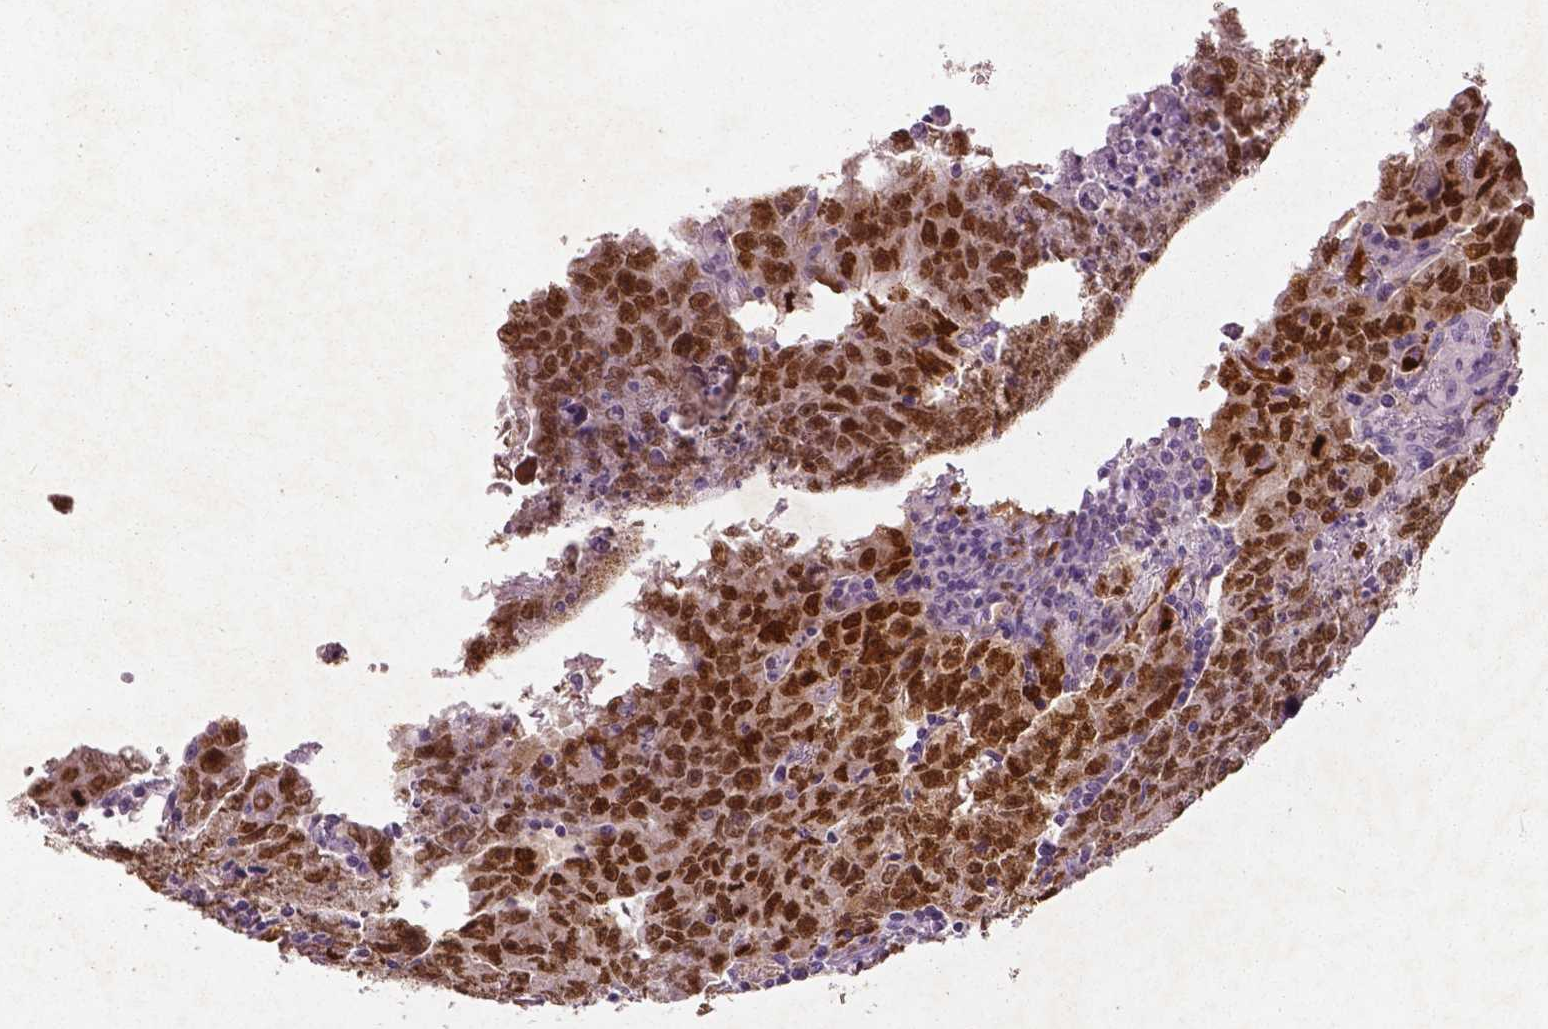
{"staining": {"intensity": "moderate", "quantity": ">75%", "location": "nuclear"}, "tissue": "testis cancer", "cell_type": "Tumor cells", "image_type": "cancer", "snomed": [{"axis": "morphology", "description": "Carcinoma, Embryonal, NOS"}, {"axis": "topography", "description": "Testis"}], "caption": "The histopathology image exhibits immunohistochemical staining of testis embryonal carcinoma. There is moderate nuclear expression is seen in approximately >75% of tumor cells.", "gene": "WWTR1", "patient": {"sex": "male", "age": 22}}